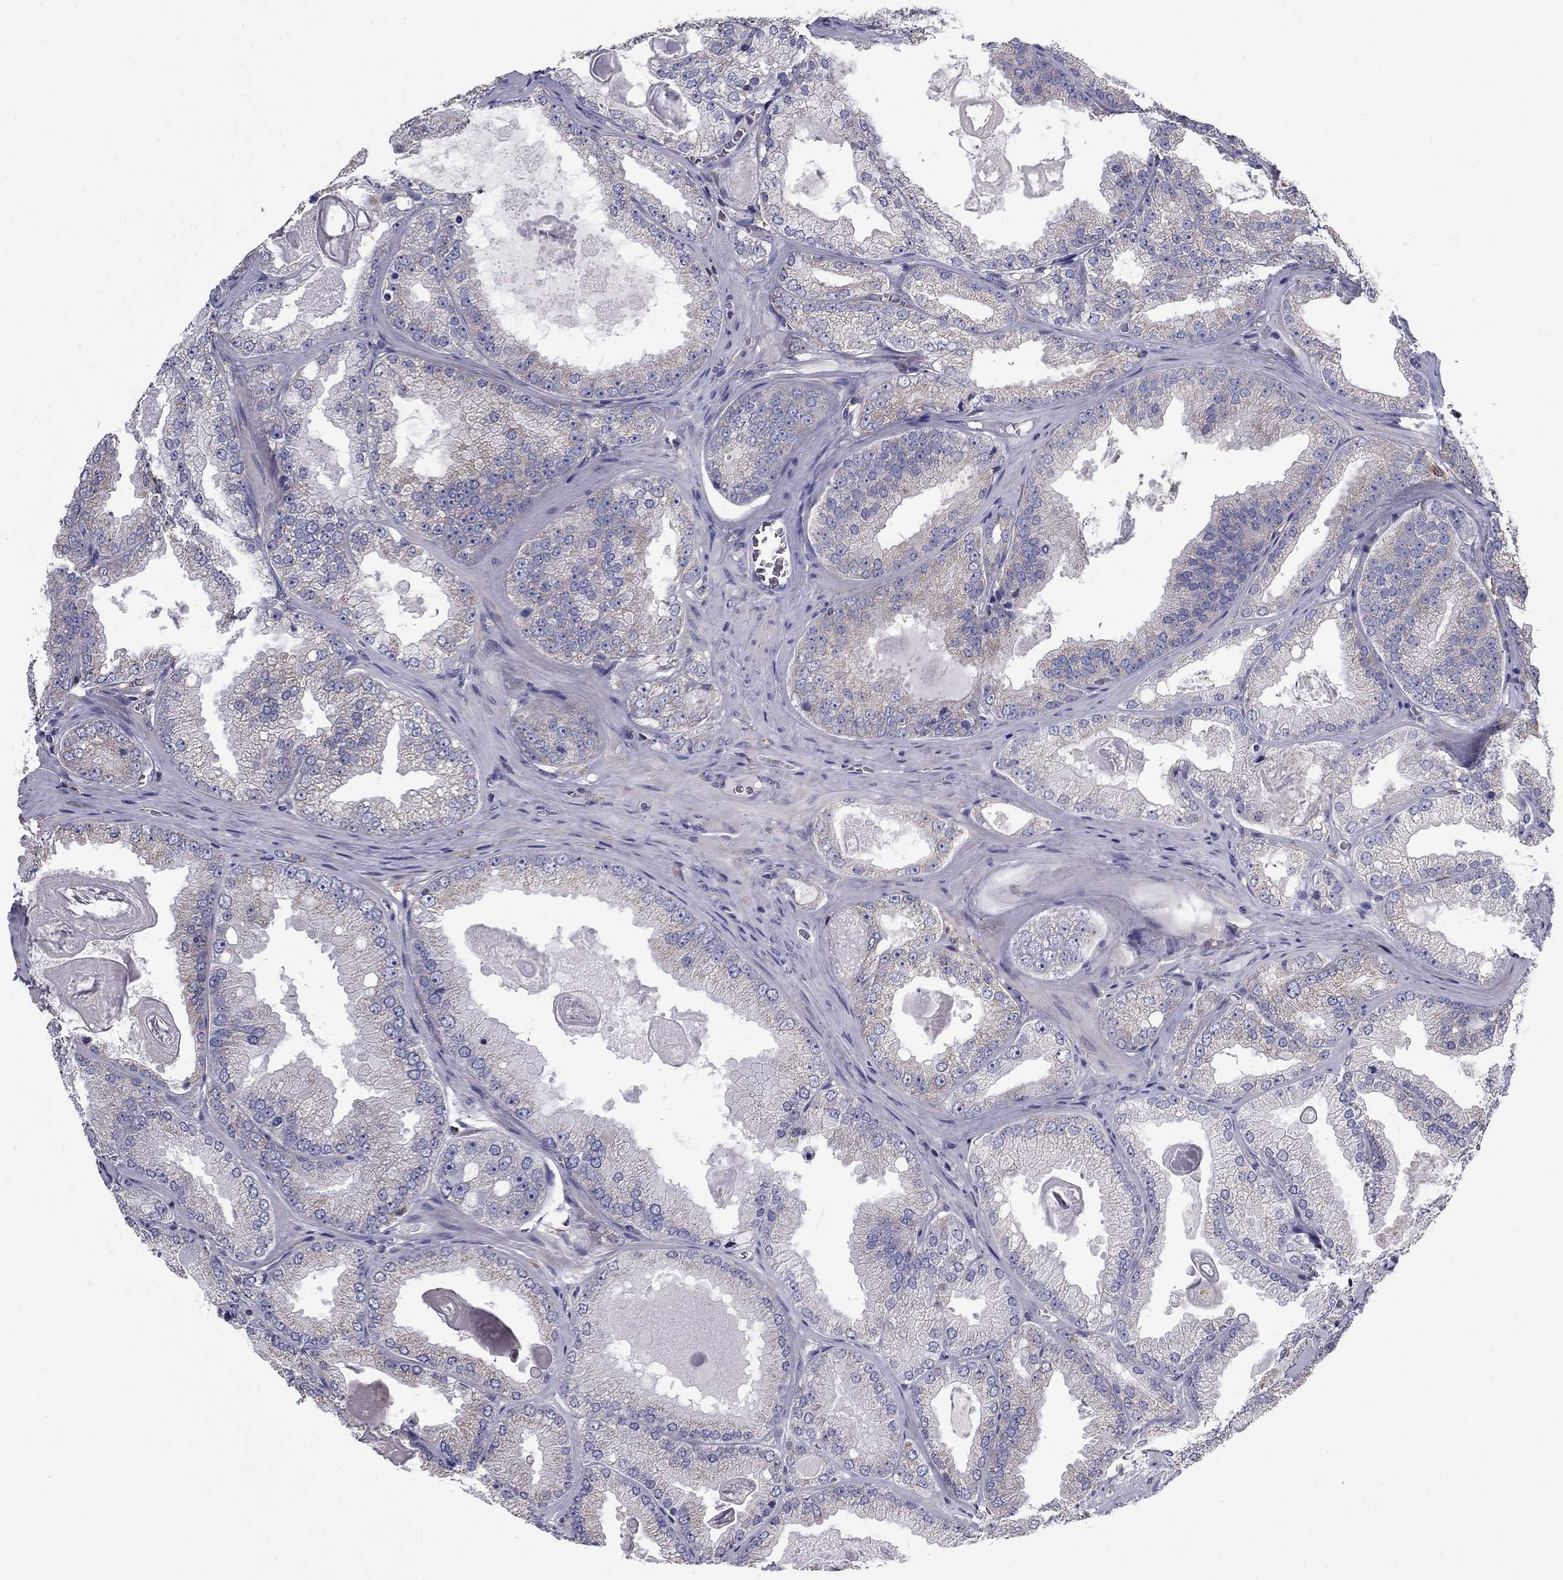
{"staining": {"intensity": "negative", "quantity": "none", "location": "none"}, "tissue": "prostate cancer", "cell_type": "Tumor cells", "image_type": "cancer", "snomed": [{"axis": "morphology", "description": "Adenocarcinoma, Low grade"}, {"axis": "topography", "description": "Prostate"}], "caption": "IHC of prostate cancer (low-grade adenocarcinoma) demonstrates no positivity in tumor cells.", "gene": "NME5", "patient": {"sex": "male", "age": 72}}